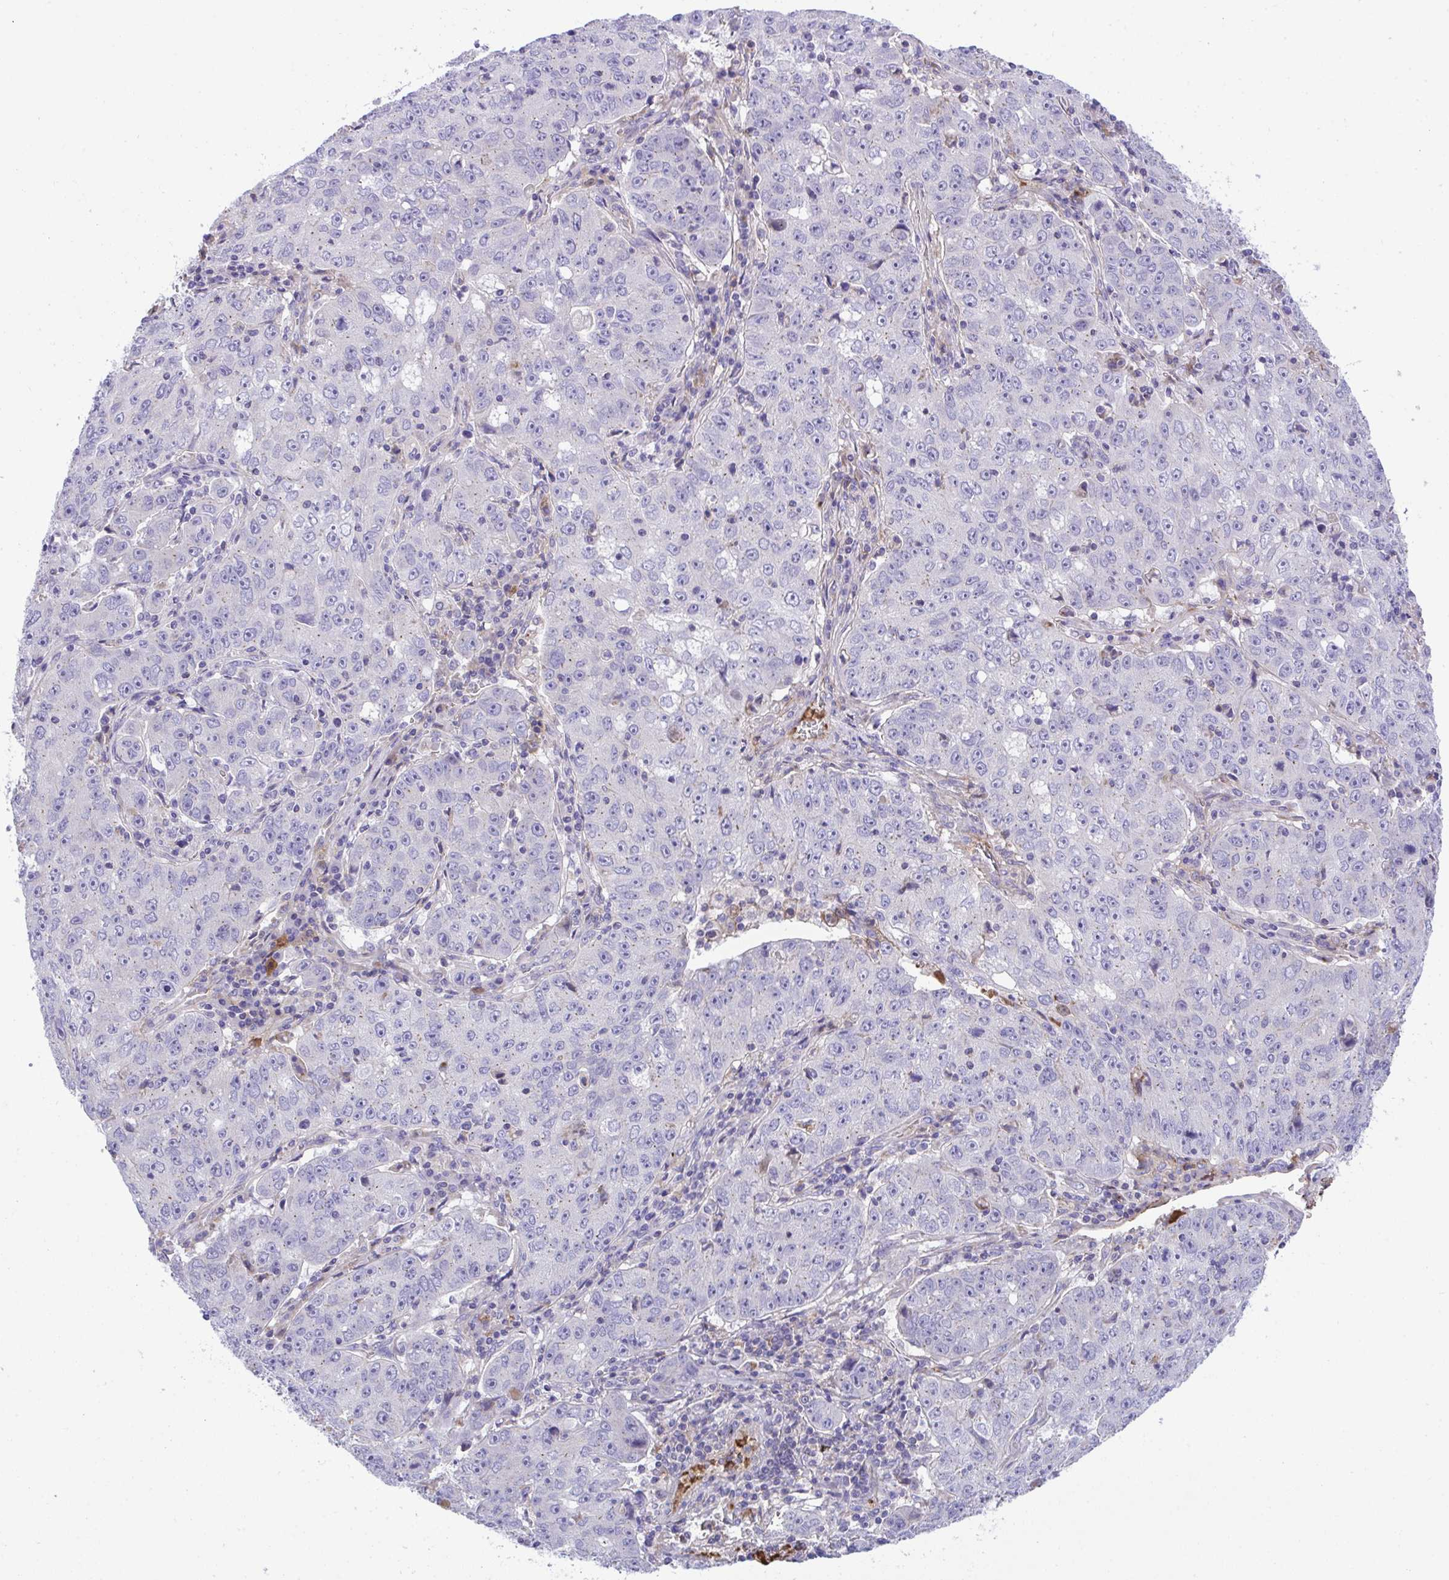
{"staining": {"intensity": "negative", "quantity": "none", "location": "none"}, "tissue": "lung cancer", "cell_type": "Tumor cells", "image_type": "cancer", "snomed": [{"axis": "morphology", "description": "Normal morphology"}, {"axis": "morphology", "description": "Adenocarcinoma, NOS"}, {"axis": "topography", "description": "Lymph node"}, {"axis": "topography", "description": "Lung"}], "caption": "Adenocarcinoma (lung) was stained to show a protein in brown. There is no significant staining in tumor cells. (Brightfield microscopy of DAB IHC at high magnification).", "gene": "PLA2G12B", "patient": {"sex": "female", "age": 57}}